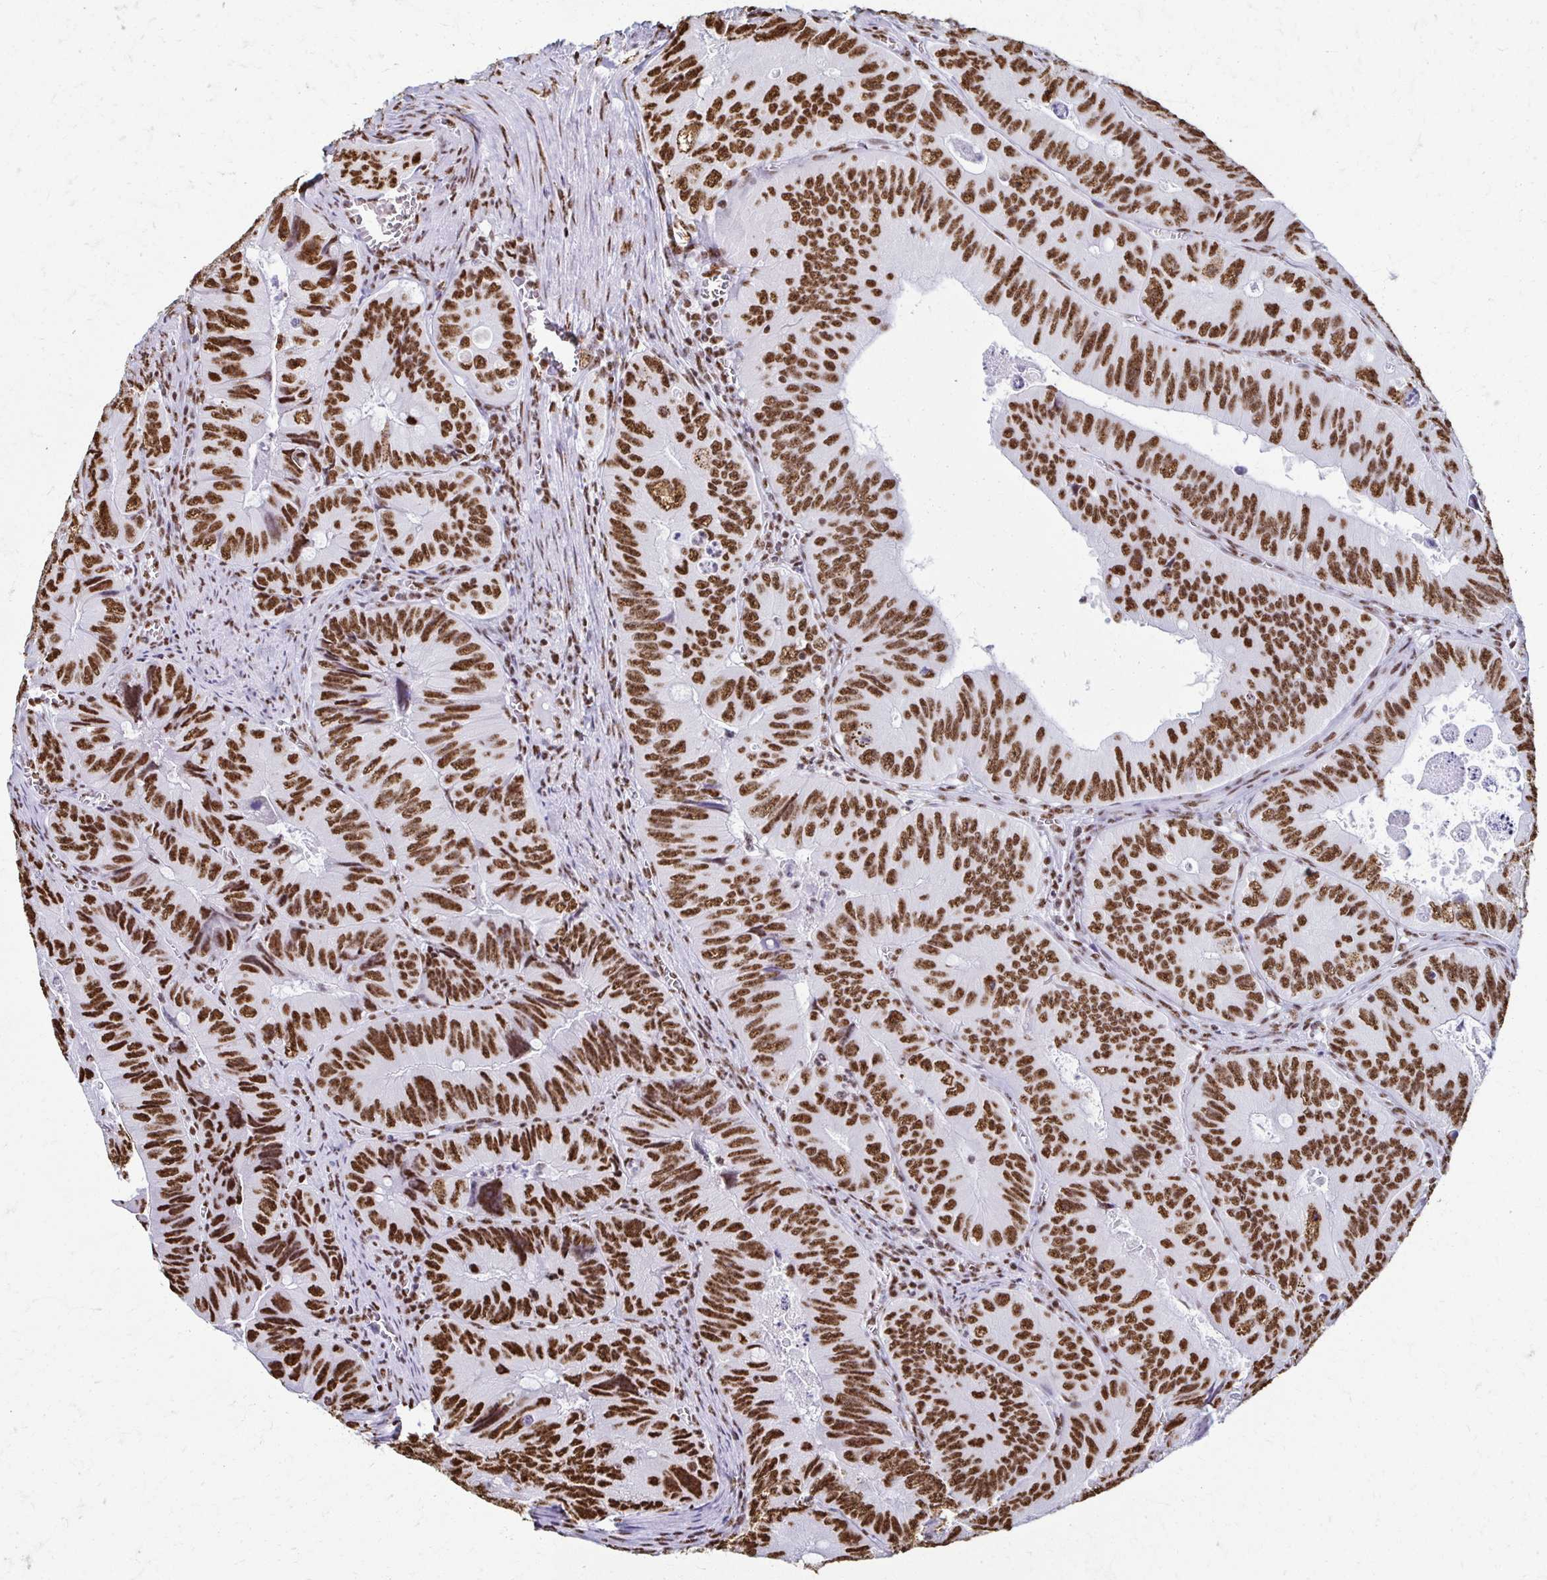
{"staining": {"intensity": "strong", "quantity": ">75%", "location": "nuclear"}, "tissue": "colorectal cancer", "cell_type": "Tumor cells", "image_type": "cancer", "snomed": [{"axis": "morphology", "description": "Adenocarcinoma, NOS"}, {"axis": "topography", "description": "Colon"}], "caption": "Immunohistochemistry (IHC) micrograph of human adenocarcinoma (colorectal) stained for a protein (brown), which exhibits high levels of strong nuclear positivity in approximately >75% of tumor cells.", "gene": "NONO", "patient": {"sex": "female", "age": 84}}